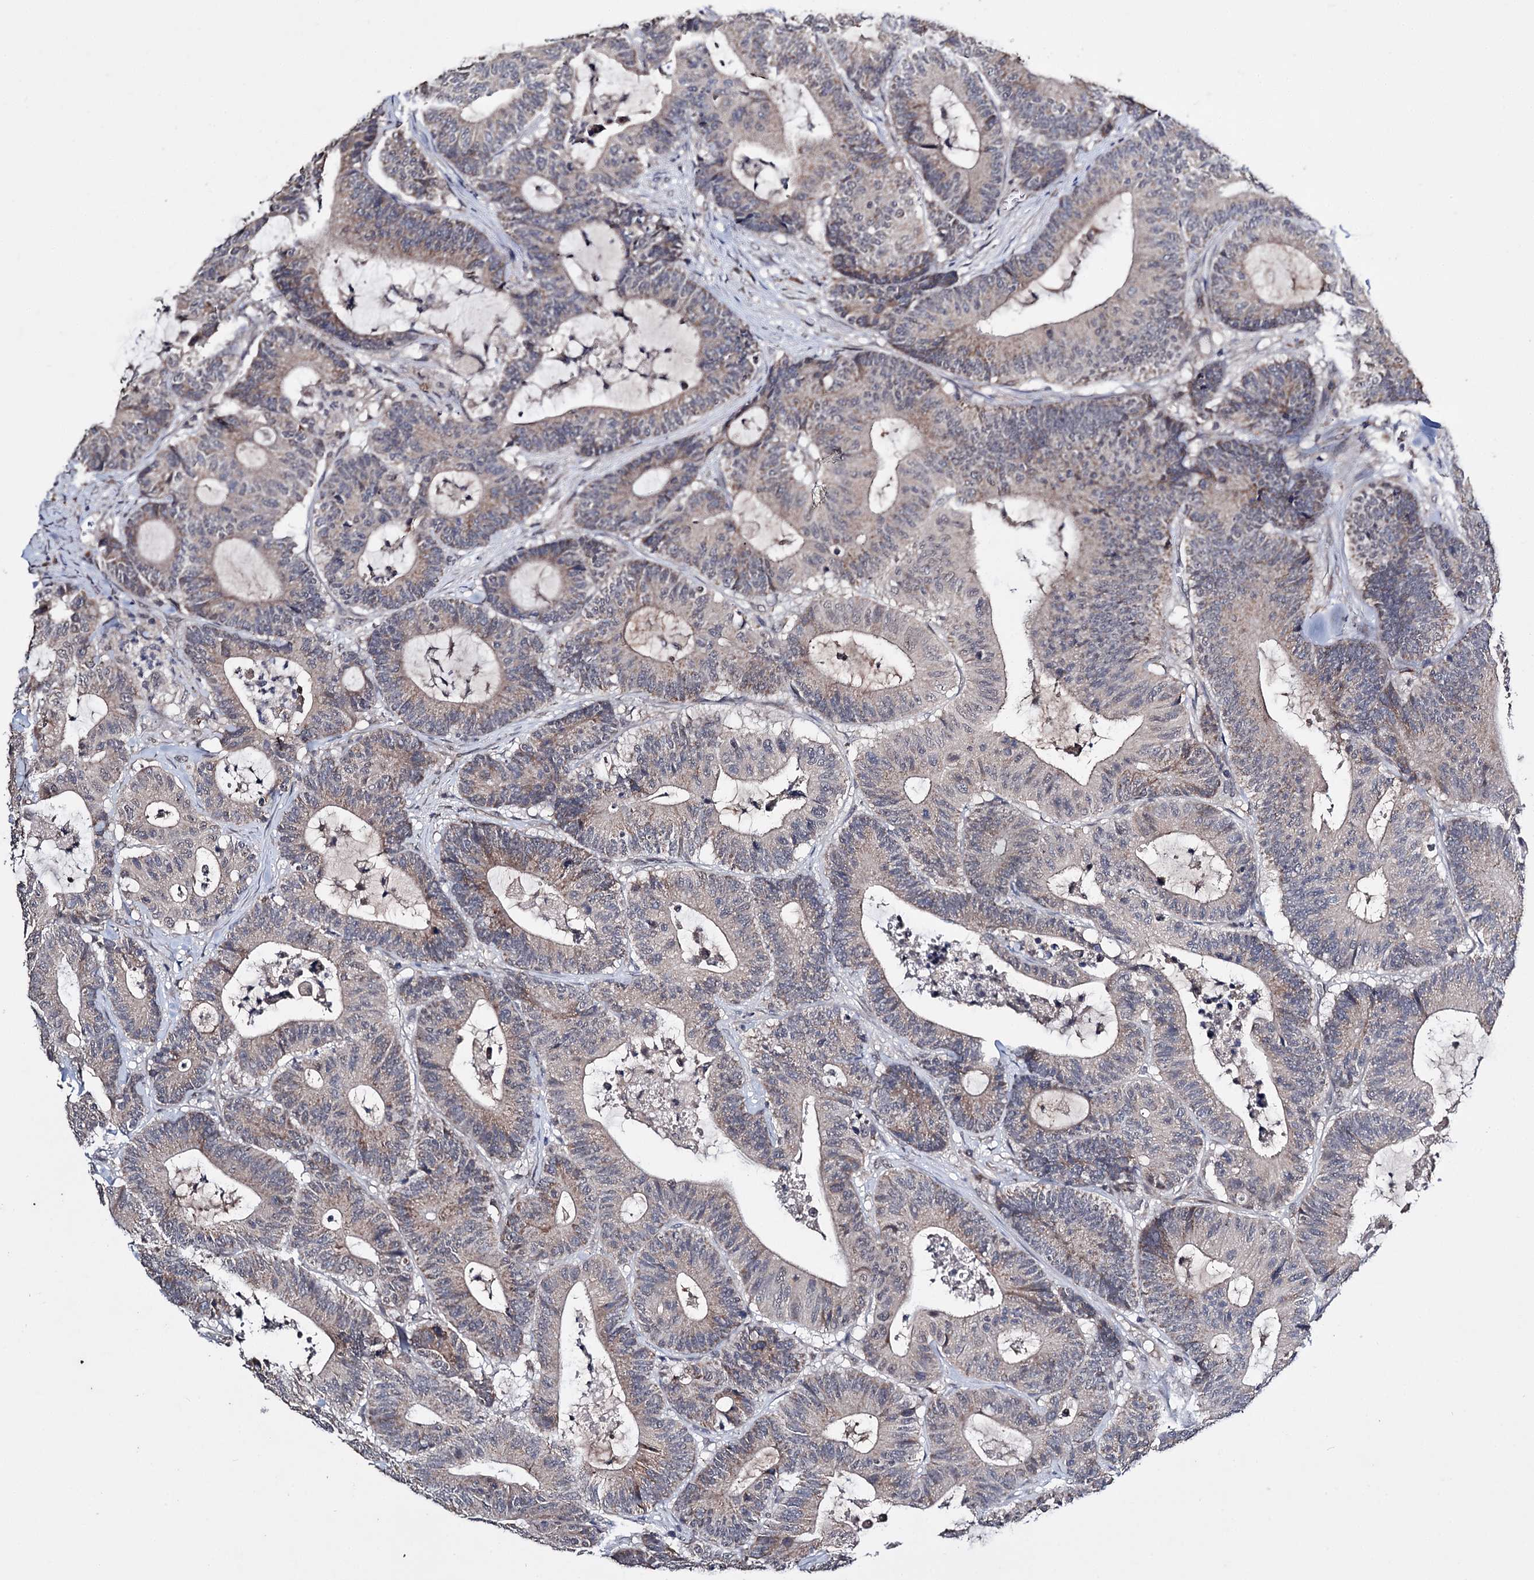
{"staining": {"intensity": "weak", "quantity": "25%-75%", "location": "cytoplasmic/membranous,nuclear"}, "tissue": "colorectal cancer", "cell_type": "Tumor cells", "image_type": "cancer", "snomed": [{"axis": "morphology", "description": "Adenocarcinoma, NOS"}, {"axis": "topography", "description": "Colon"}], "caption": "An image showing weak cytoplasmic/membranous and nuclear positivity in about 25%-75% of tumor cells in colorectal adenocarcinoma, as visualized by brown immunohistochemical staining.", "gene": "CLPB", "patient": {"sex": "female", "age": 84}}